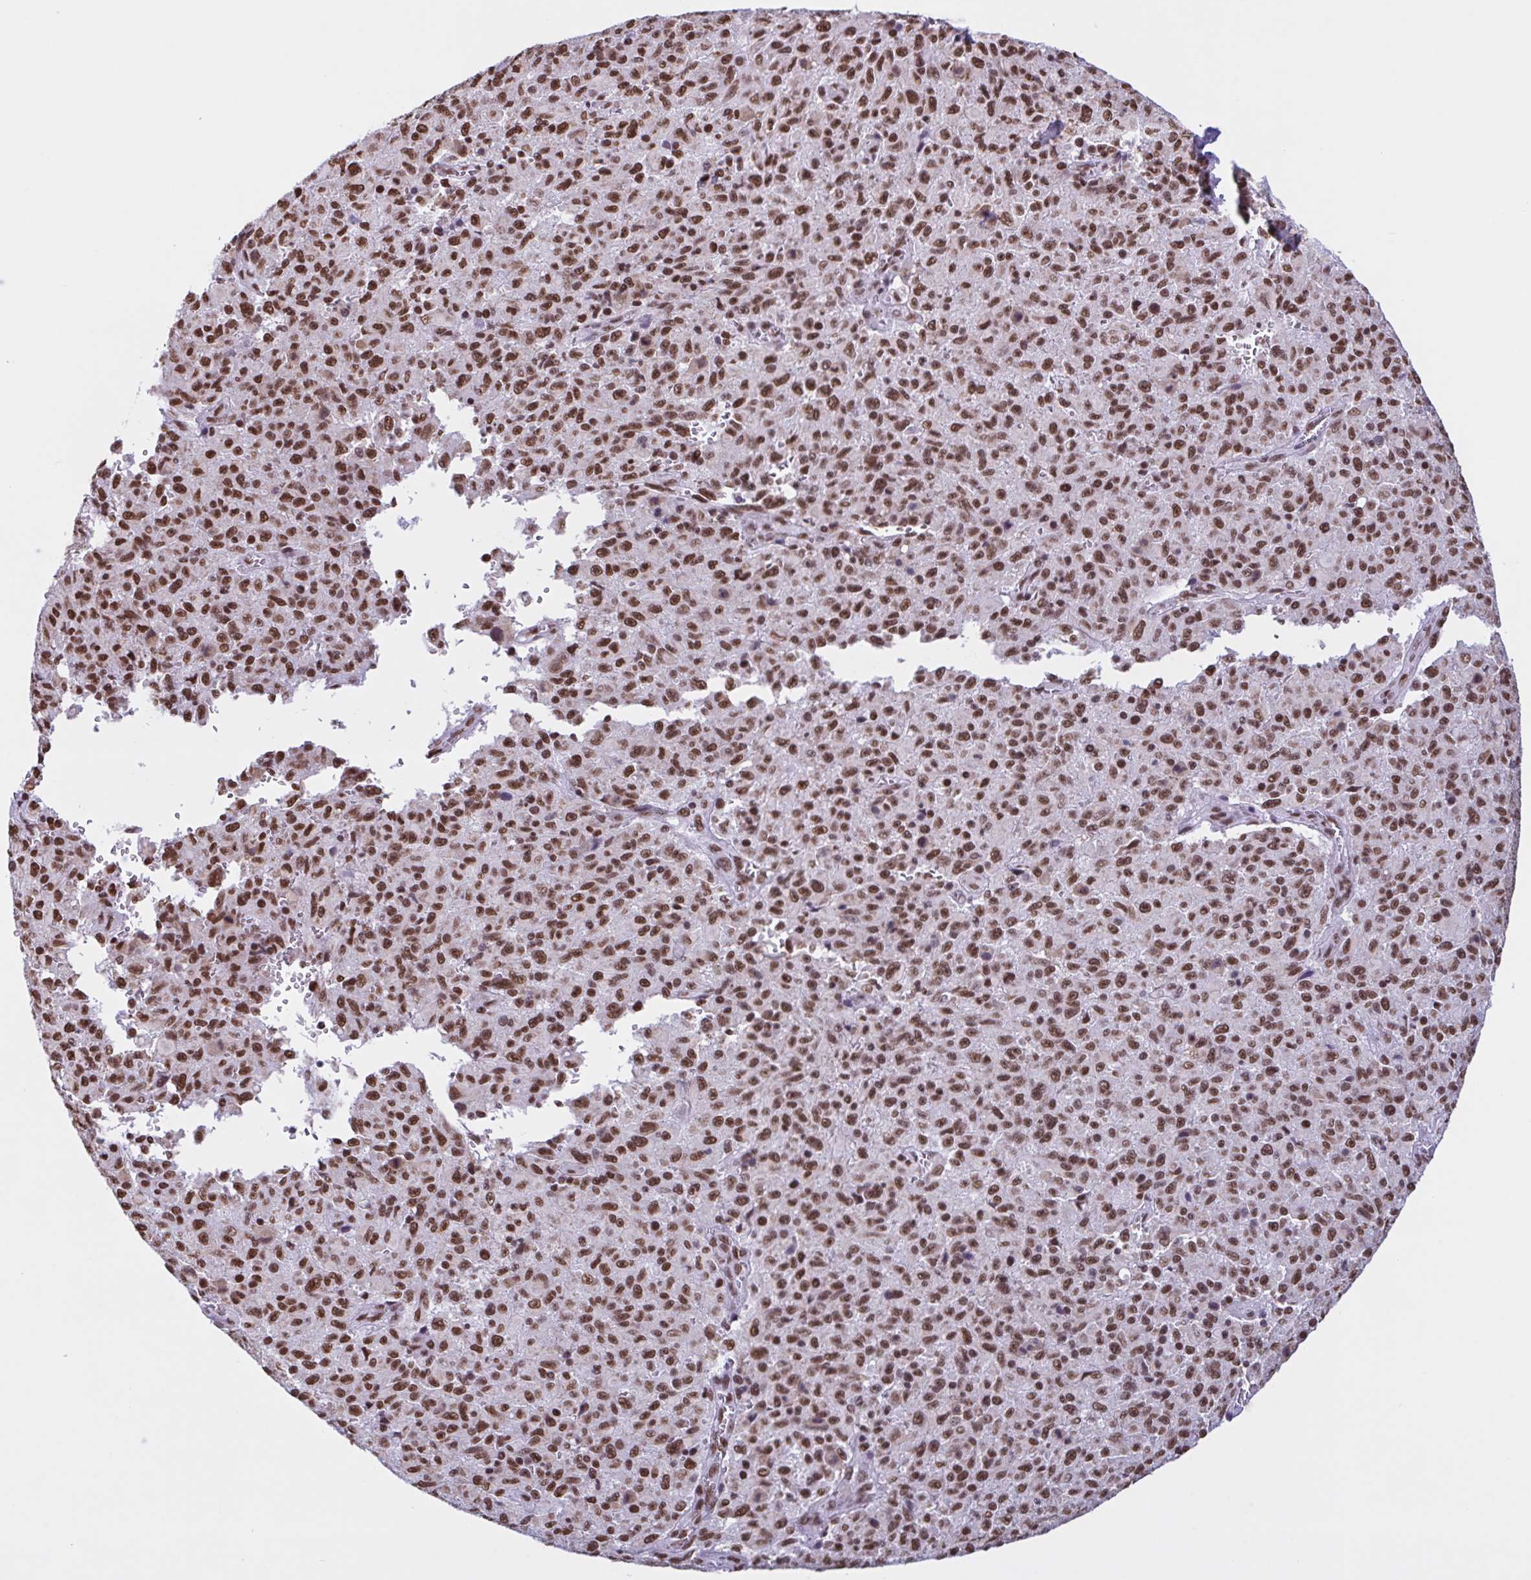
{"staining": {"intensity": "strong", "quantity": ">75%", "location": "nuclear"}, "tissue": "melanoma", "cell_type": "Tumor cells", "image_type": "cancer", "snomed": [{"axis": "morphology", "description": "Malignant melanoma, NOS"}, {"axis": "topography", "description": "Skin"}], "caption": "Brown immunohistochemical staining in human malignant melanoma reveals strong nuclear expression in about >75% of tumor cells.", "gene": "TIMM21", "patient": {"sex": "male", "age": 46}}